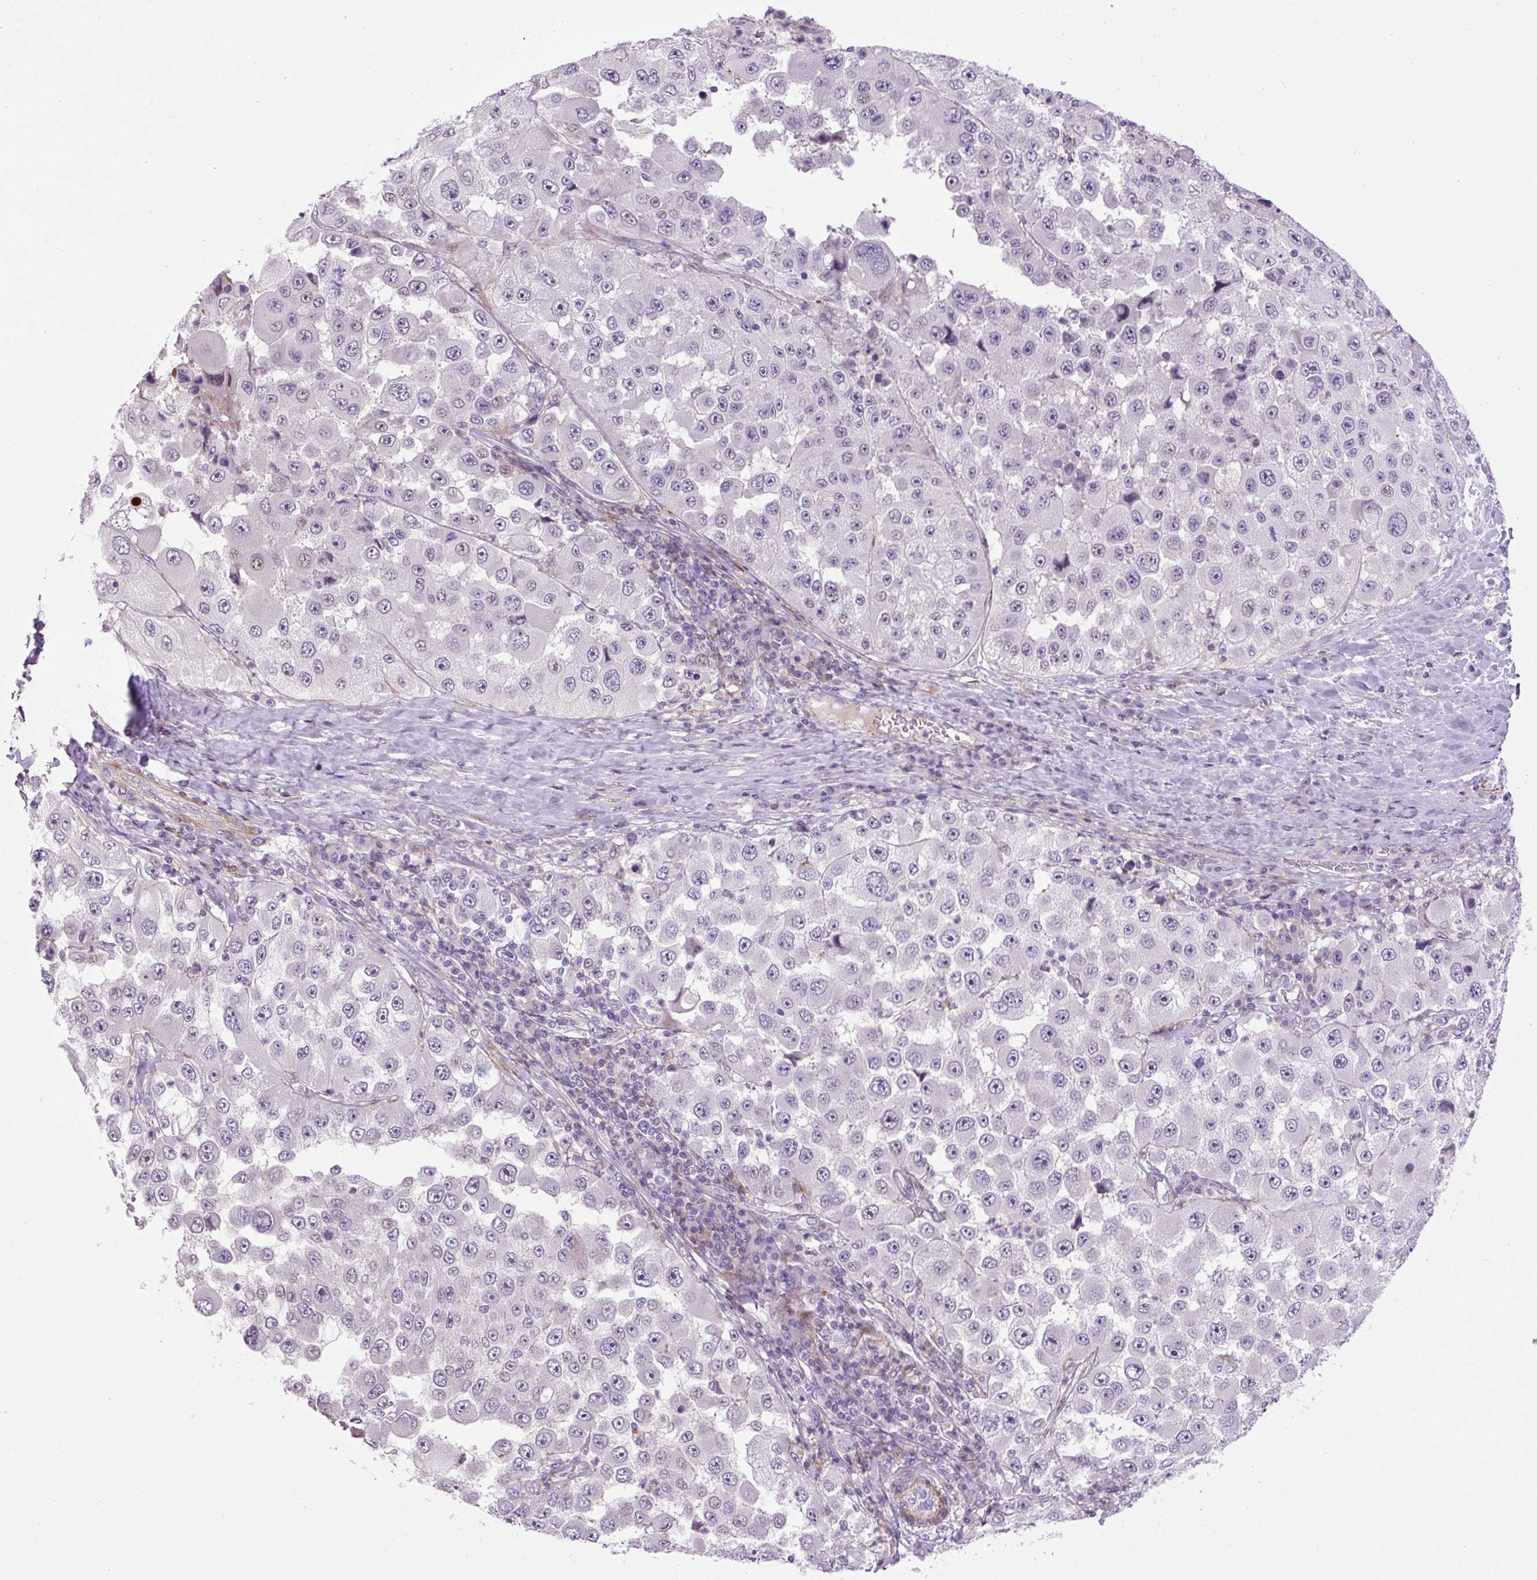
{"staining": {"intensity": "negative", "quantity": "none", "location": "none"}, "tissue": "melanoma", "cell_type": "Tumor cells", "image_type": "cancer", "snomed": [{"axis": "morphology", "description": "Malignant melanoma, Metastatic site"}, {"axis": "topography", "description": "Lymph node"}], "caption": "Melanoma stained for a protein using immunohistochemistry exhibits no positivity tumor cells.", "gene": "ZNF197", "patient": {"sex": "male", "age": 62}}